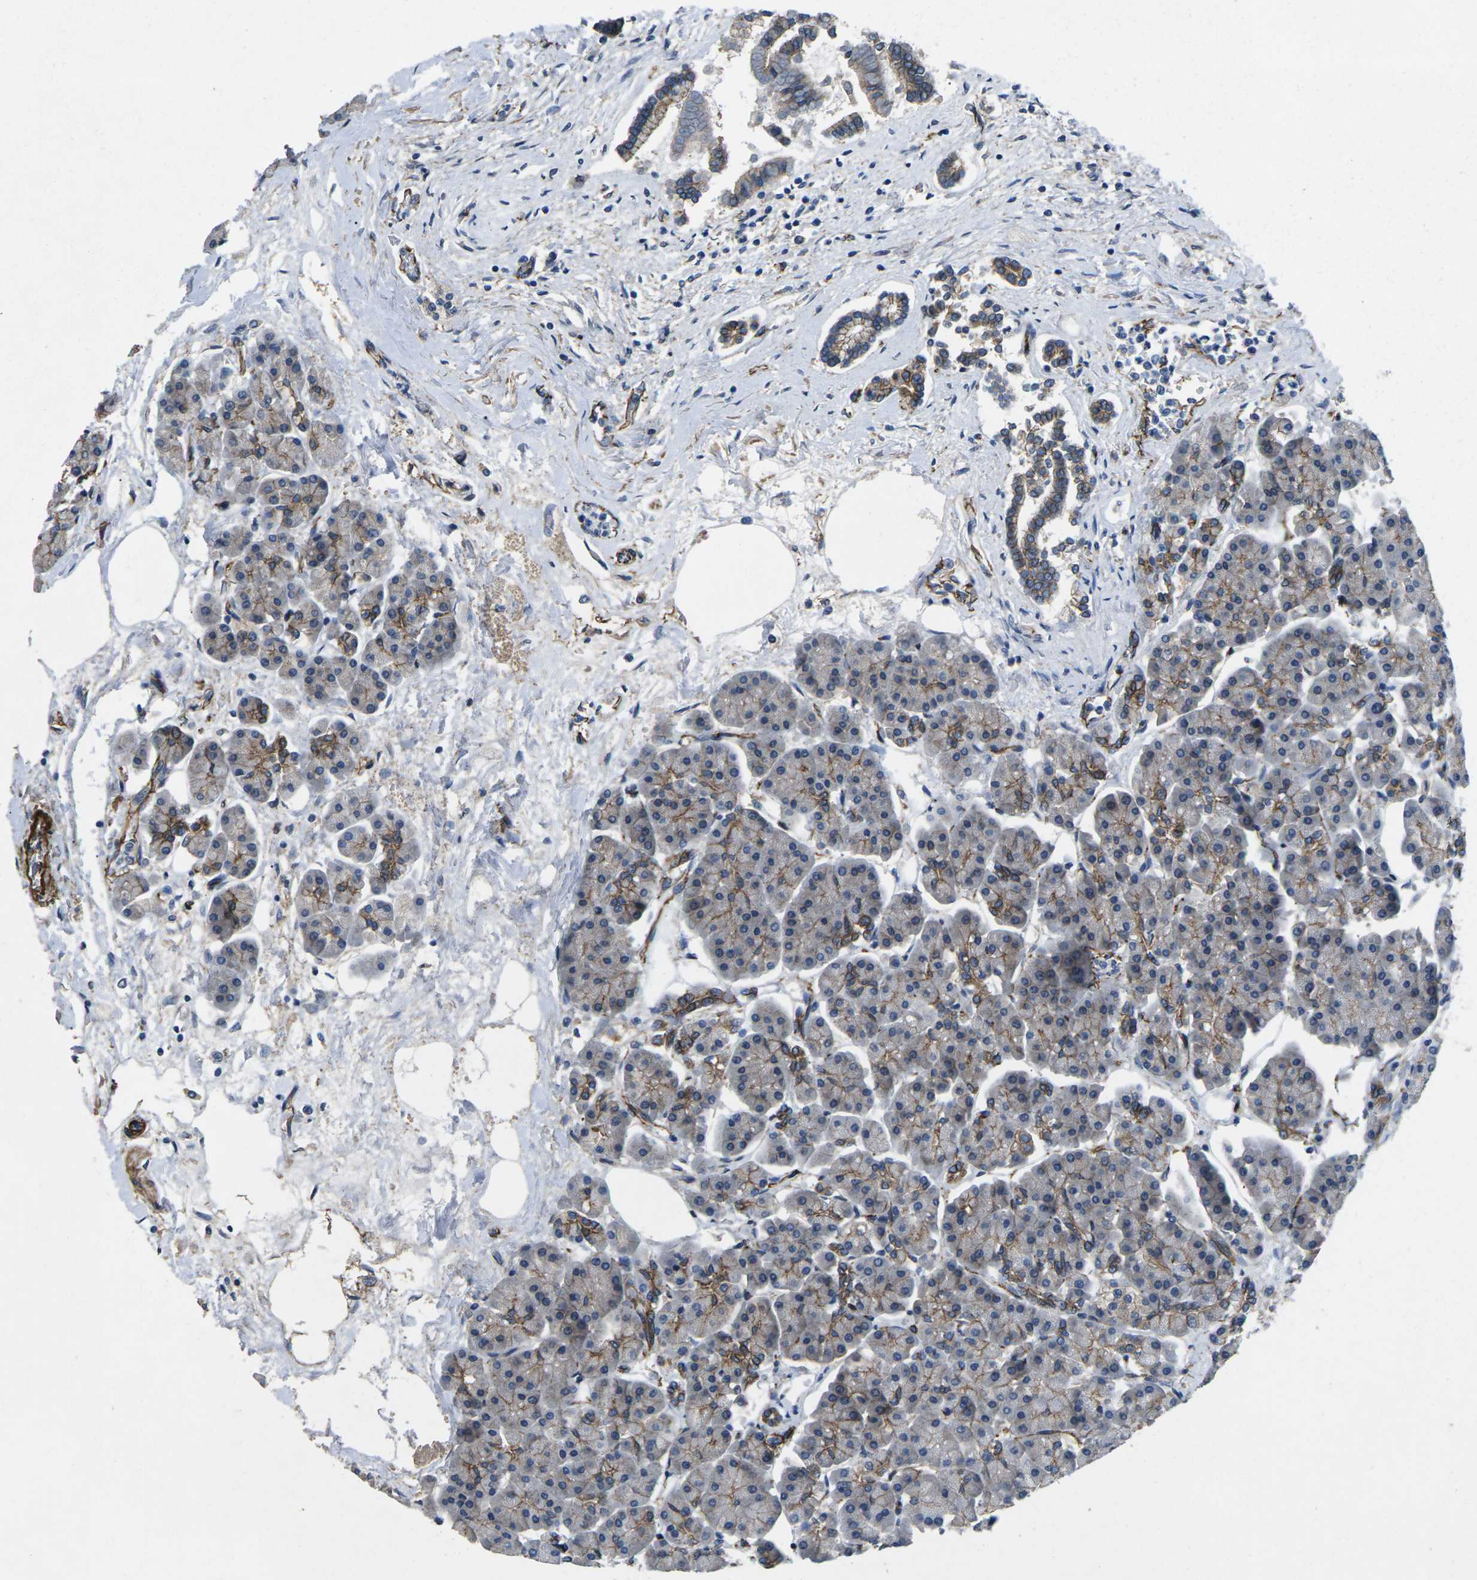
{"staining": {"intensity": "moderate", "quantity": ">75%", "location": "cytoplasmic/membranous"}, "tissue": "pancreas", "cell_type": "Exocrine glandular cells", "image_type": "normal", "snomed": [{"axis": "morphology", "description": "Normal tissue, NOS"}, {"axis": "topography", "description": "Pancreas"}], "caption": "Immunohistochemical staining of normal human pancreas shows >75% levels of moderate cytoplasmic/membranous protein positivity in approximately >75% of exocrine glandular cells.", "gene": "CTNND1", "patient": {"sex": "female", "age": 70}}